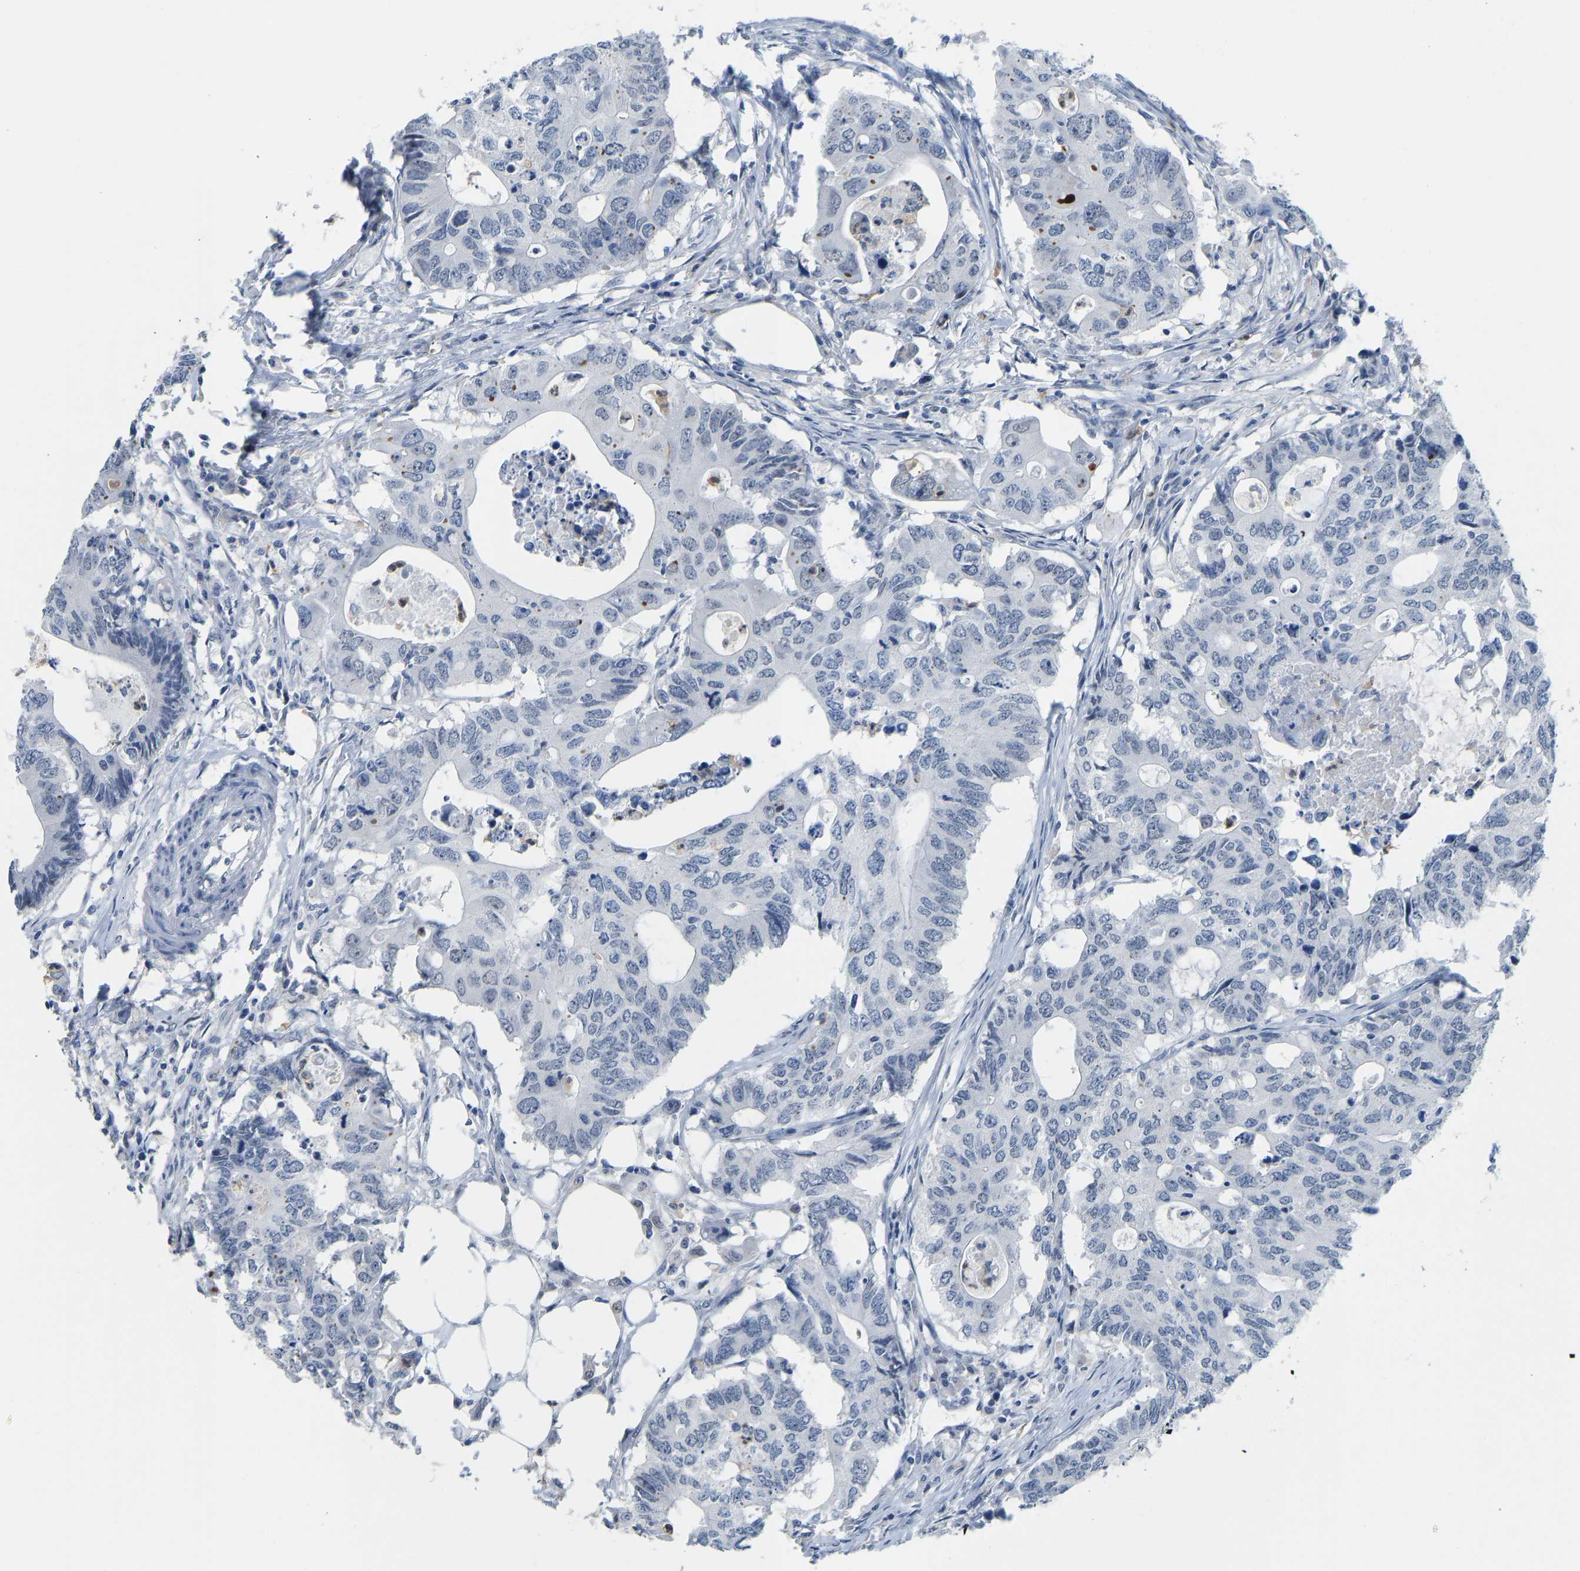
{"staining": {"intensity": "negative", "quantity": "none", "location": "none"}, "tissue": "colorectal cancer", "cell_type": "Tumor cells", "image_type": "cancer", "snomed": [{"axis": "morphology", "description": "Adenocarcinoma, NOS"}, {"axis": "topography", "description": "Colon"}], "caption": "Immunohistochemistry histopathology image of neoplastic tissue: human colorectal cancer stained with DAB exhibits no significant protein positivity in tumor cells.", "gene": "TXNDC2", "patient": {"sex": "male", "age": 71}}